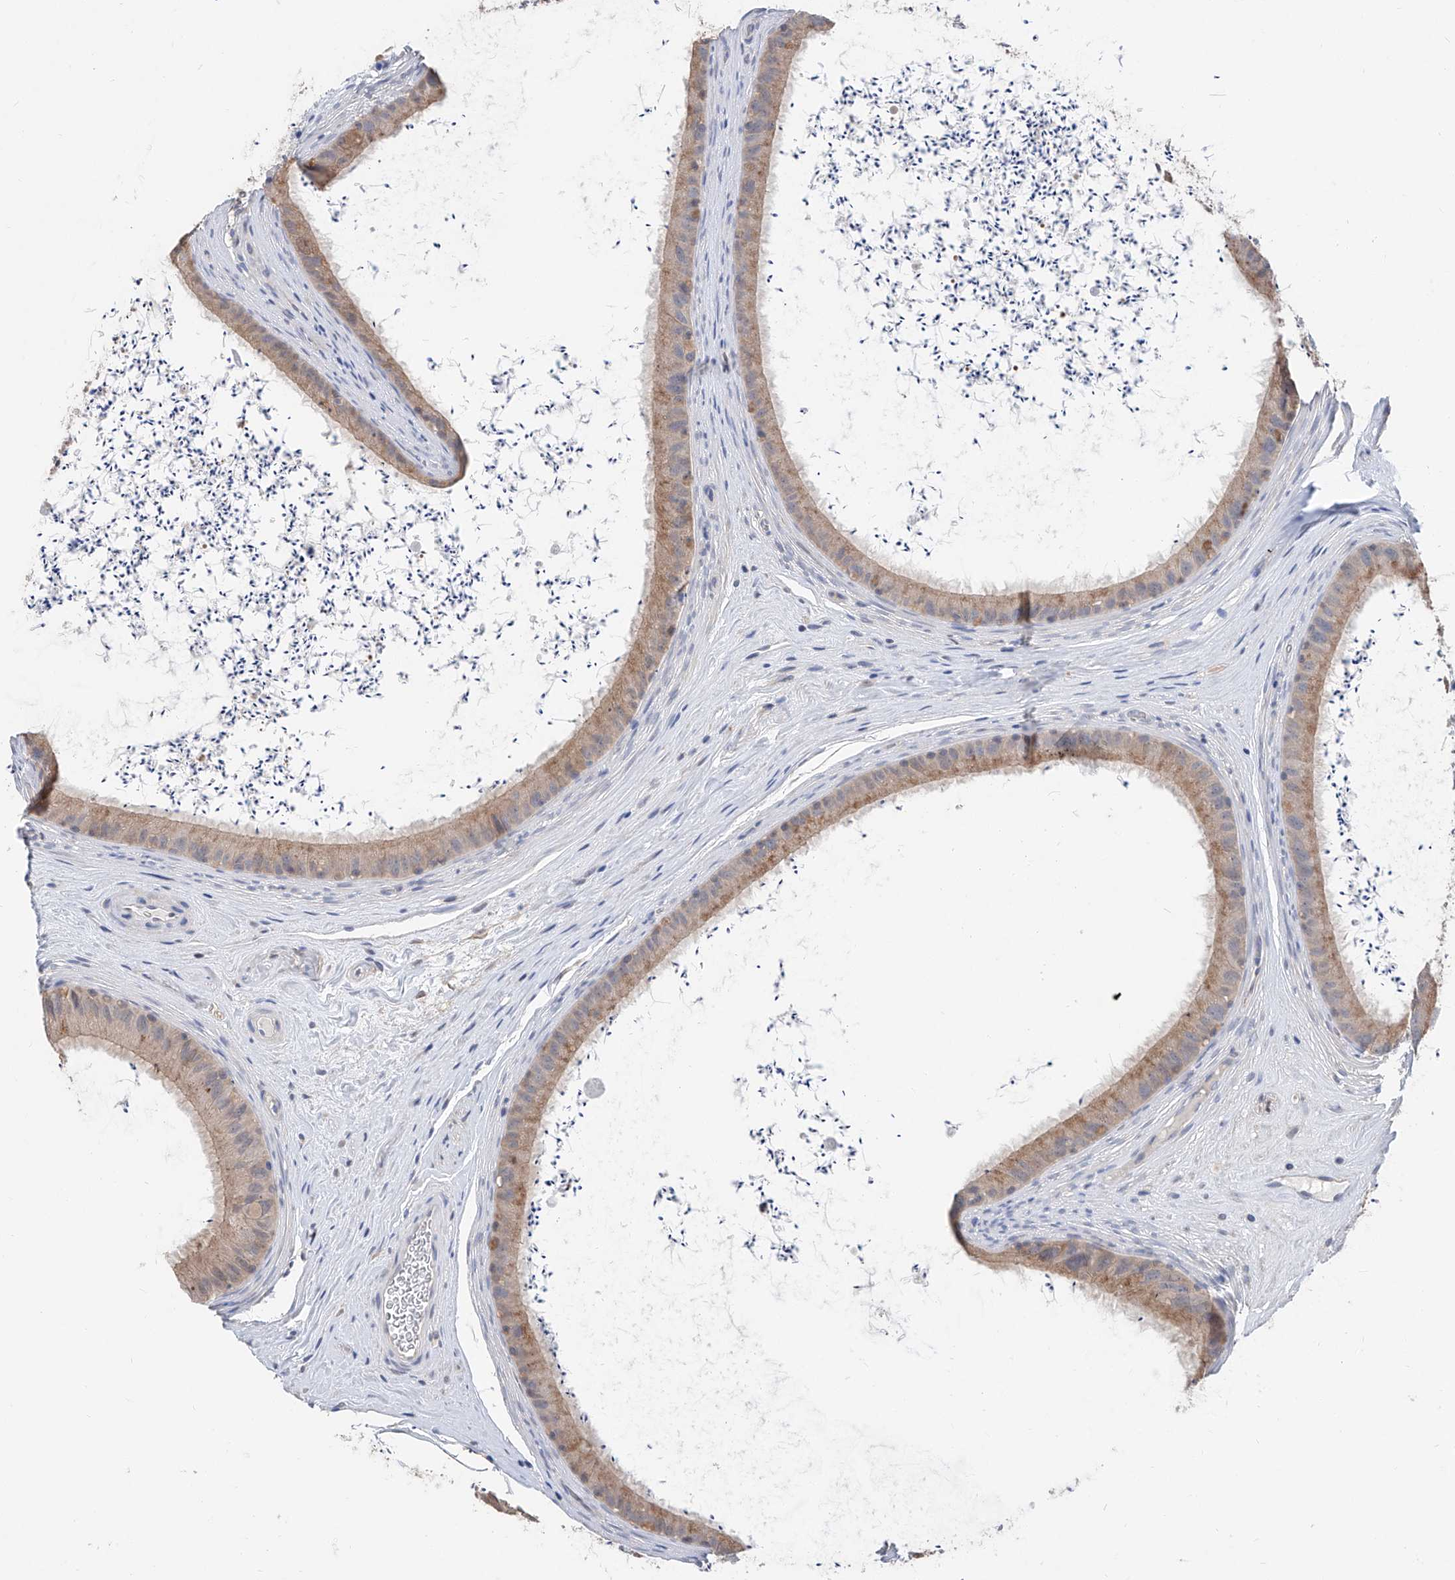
{"staining": {"intensity": "moderate", "quantity": "25%-75%", "location": "cytoplasmic/membranous"}, "tissue": "epididymis", "cell_type": "Glandular cells", "image_type": "normal", "snomed": [{"axis": "morphology", "description": "Normal tissue, NOS"}, {"axis": "topography", "description": "Epididymis, spermatic cord, NOS"}], "caption": "An image of epididymis stained for a protein reveals moderate cytoplasmic/membranous brown staining in glandular cells.", "gene": "FUCA2", "patient": {"sex": "male", "age": 50}}